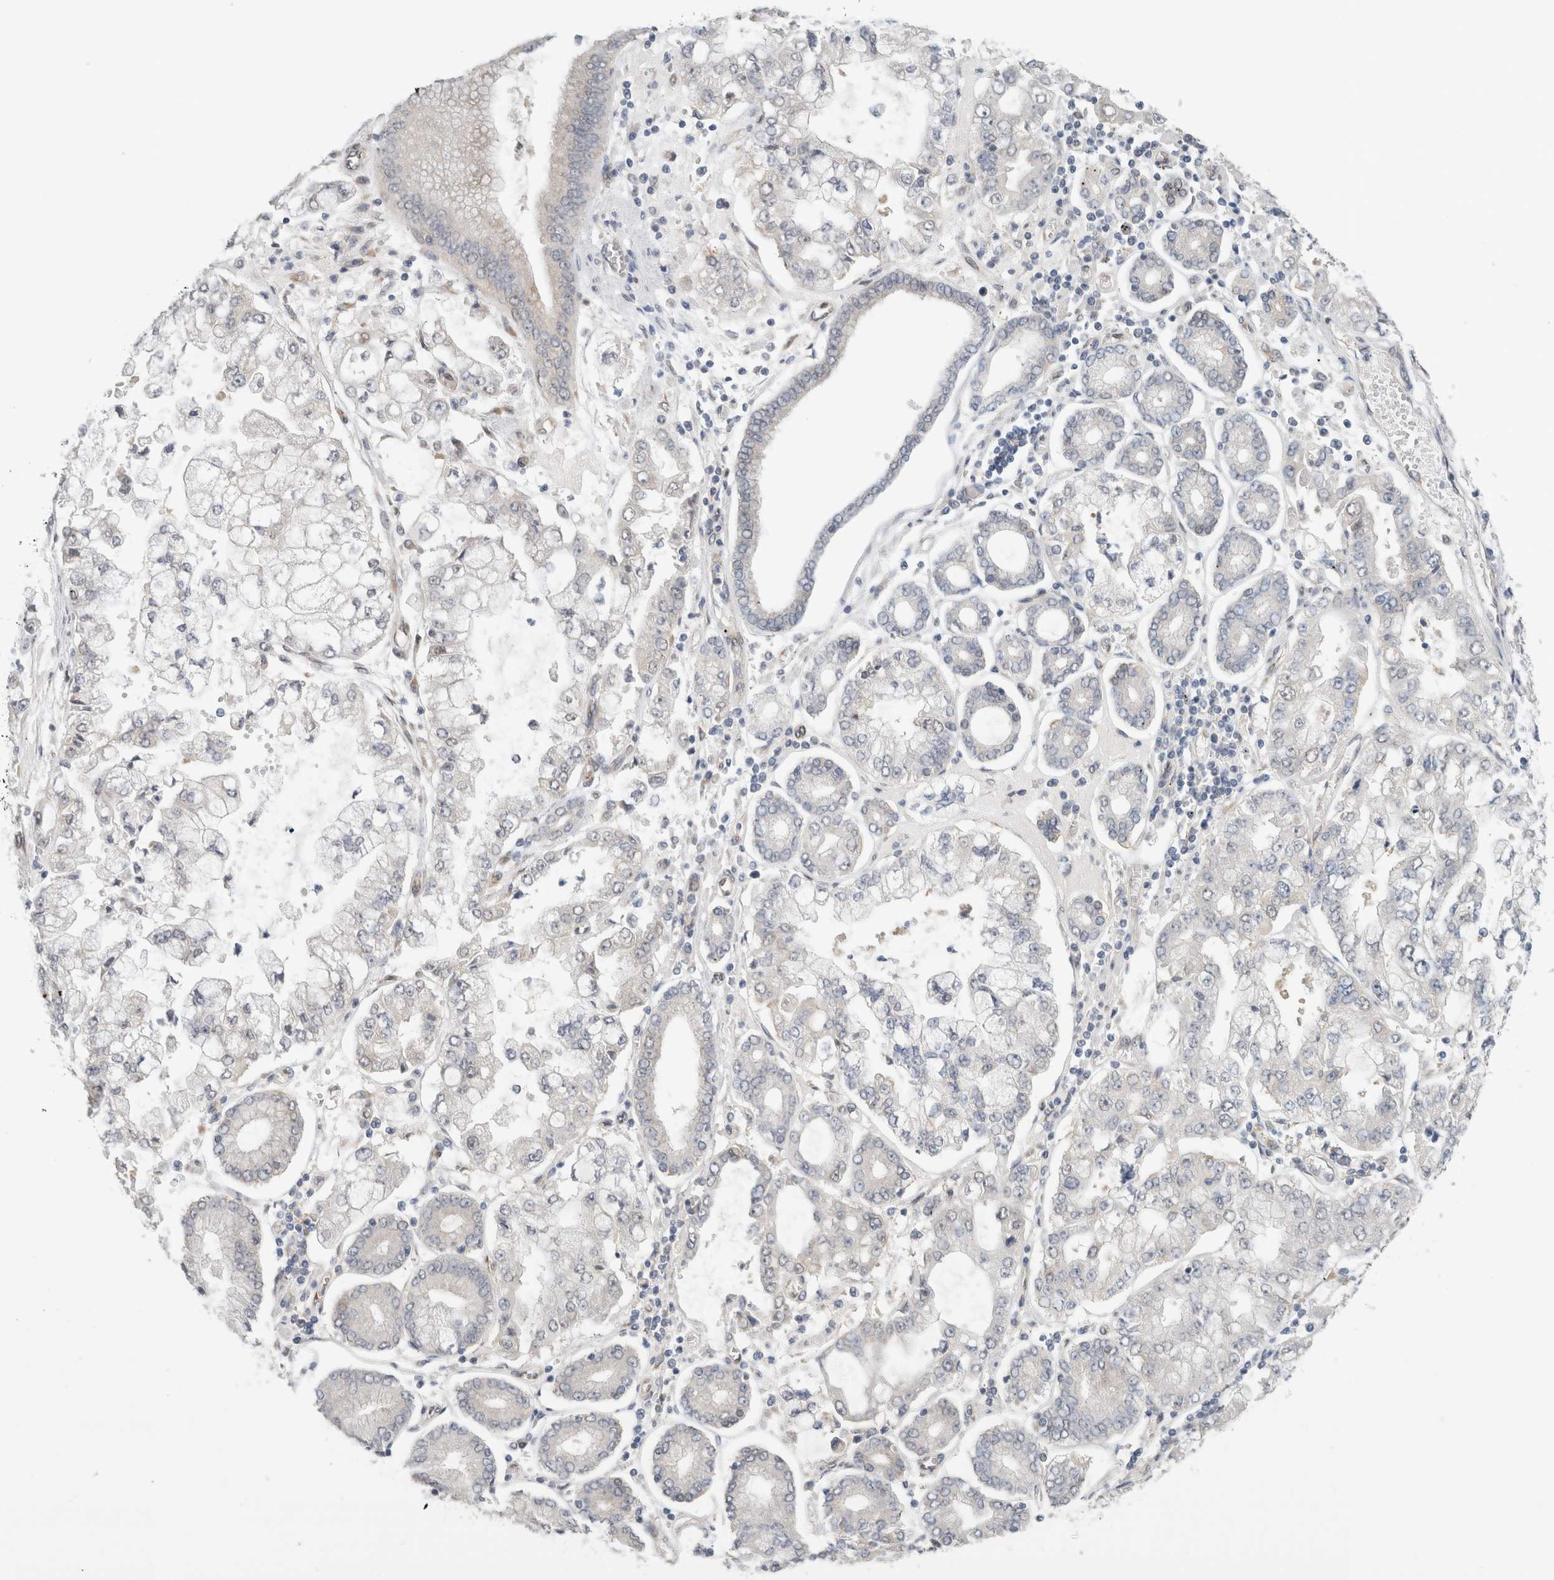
{"staining": {"intensity": "negative", "quantity": "none", "location": "none"}, "tissue": "stomach cancer", "cell_type": "Tumor cells", "image_type": "cancer", "snomed": [{"axis": "morphology", "description": "Adenocarcinoma, NOS"}, {"axis": "topography", "description": "Stomach"}], "caption": "There is no significant expression in tumor cells of adenocarcinoma (stomach).", "gene": "EIF4G3", "patient": {"sex": "male", "age": 76}}